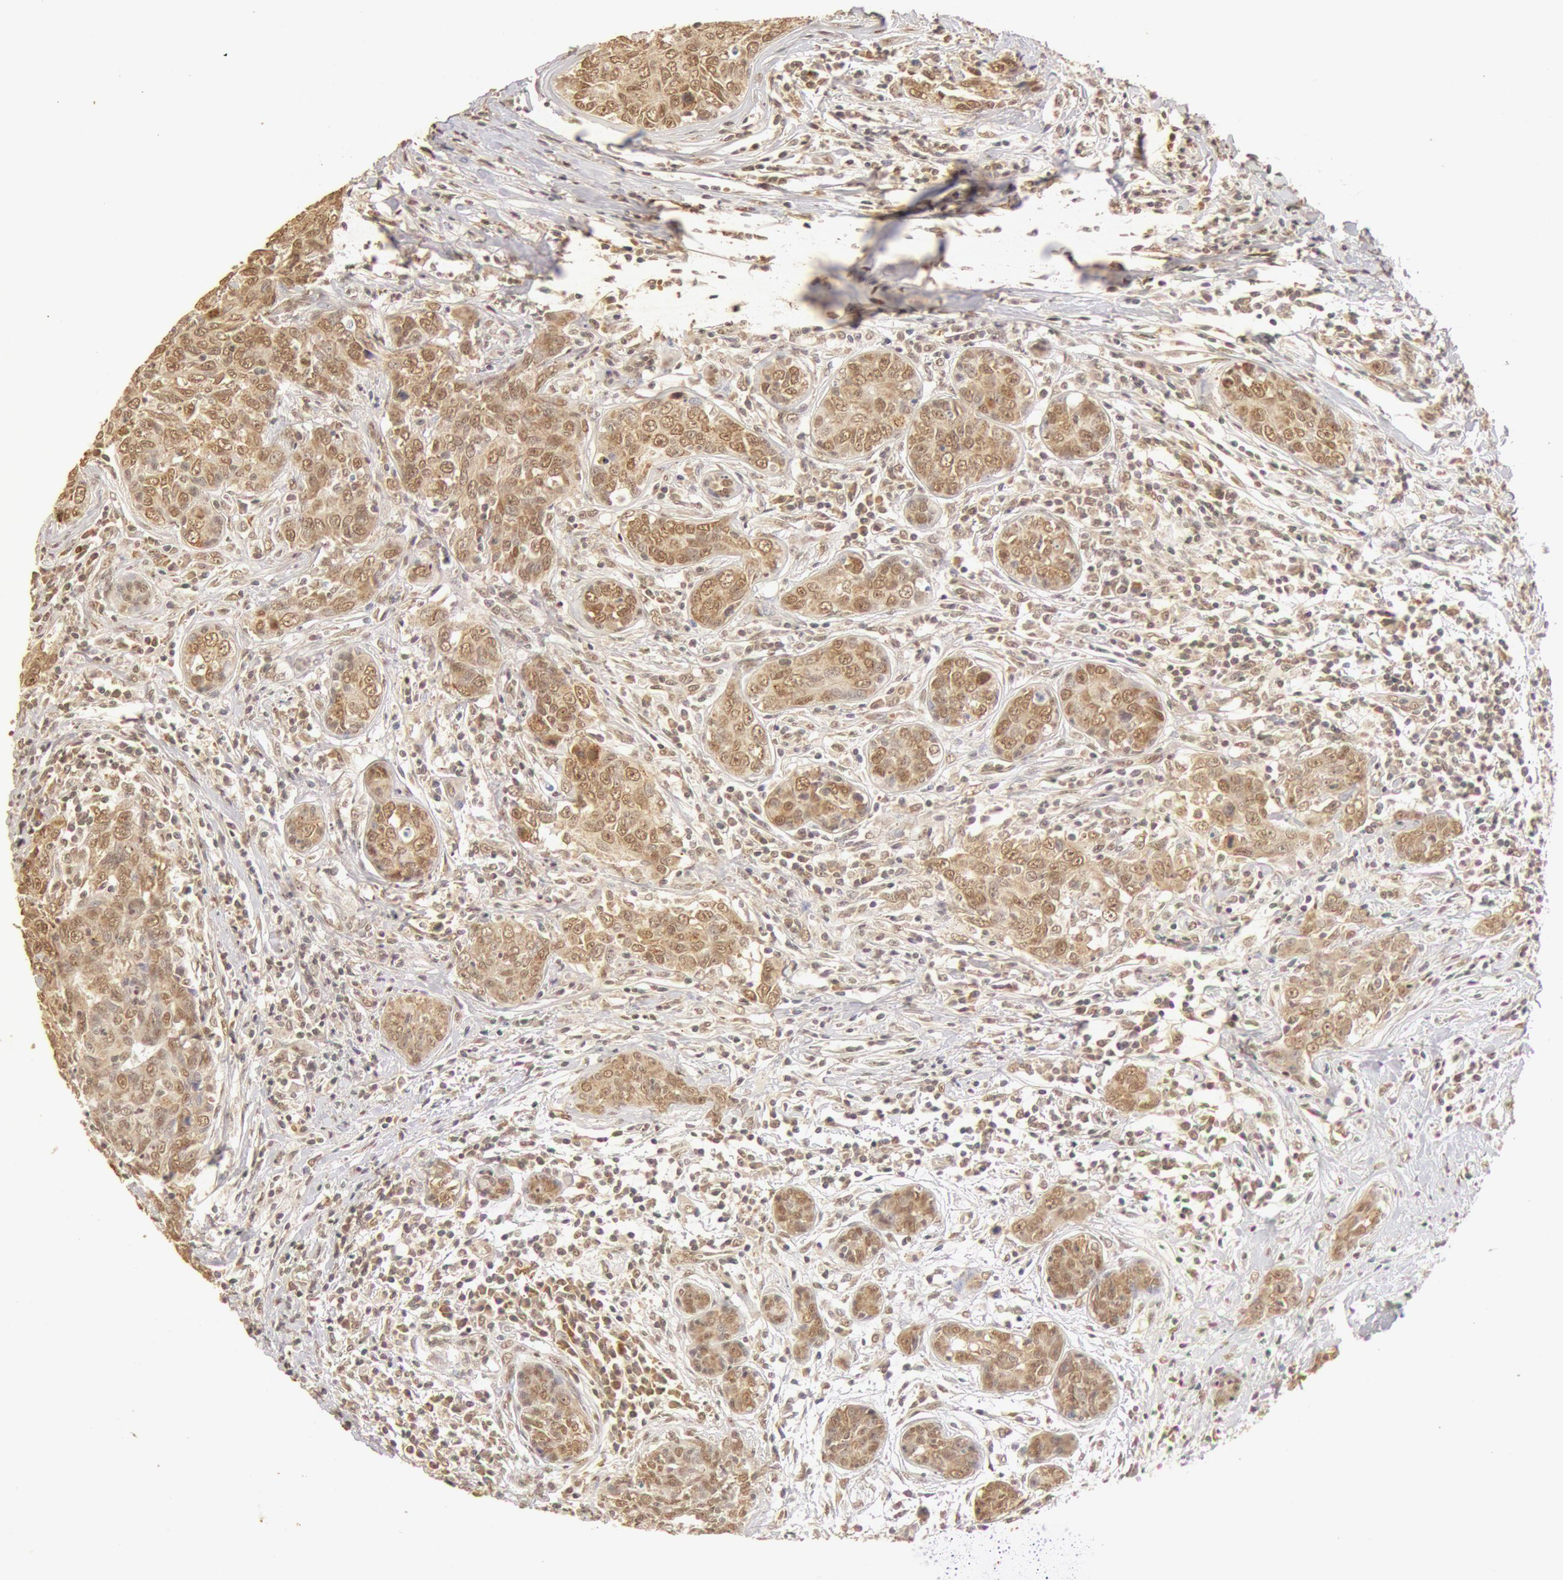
{"staining": {"intensity": "moderate", "quantity": ">75%", "location": "cytoplasmic/membranous,nuclear"}, "tissue": "breast cancer", "cell_type": "Tumor cells", "image_type": "cancer", "snomed": [{"axis": "morphology", "description": "Duct carcinoma"}, {"axis": "topography", "description": "Breast"}], "caption": "Immunohistochemistry (IHC) image of breast cancer (invasive ductal carcinoma) stained for a protein (brown), which exhibits medium levels of moderate cytoplasmic/membranous and nuclear staining in about >75% of tumor cells.", "gene": "SNRNP70", "patient": {"sex": "female", "age": 50}}